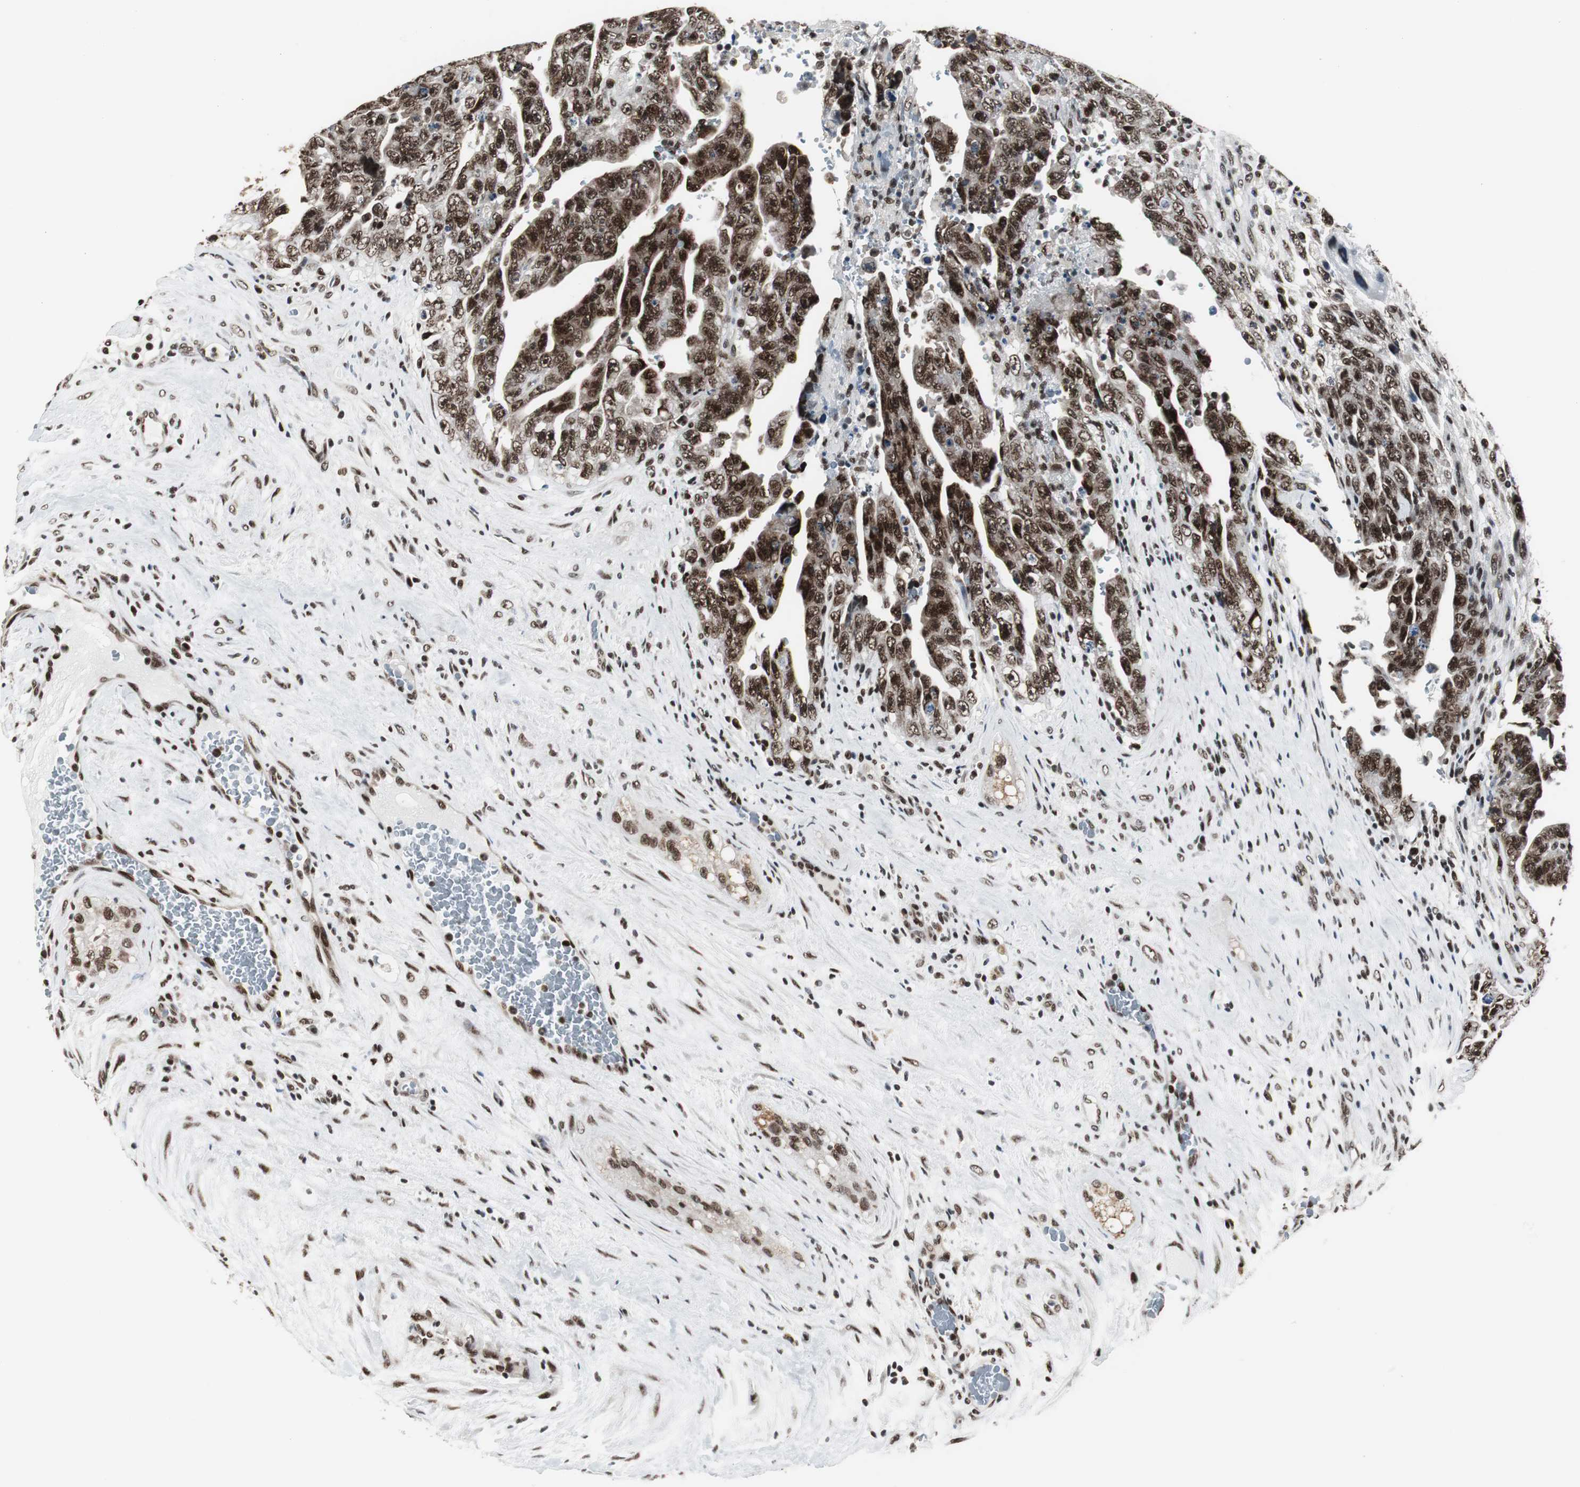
{"staining": {"intensity": "strong", "quantity": ">75%", "location": "nuclear"}, "tissue": "testis cancer", "cell_type": "Tumor cells", "image_type": "cancer", "snomed": [{"axis": "morphology", "description": "Carcinoma, Embryonal, NOS"}, {"axis": "topography", "description": "Testis"}], "caption": "Testis embryonal carcinoma stained with DAB immunohistochemistry demonstrates high levels of strong nuclear positivity in about >75% of tumor cells.", "gene": "CDK9", "patient": {"sex": "male", "age": 28}}